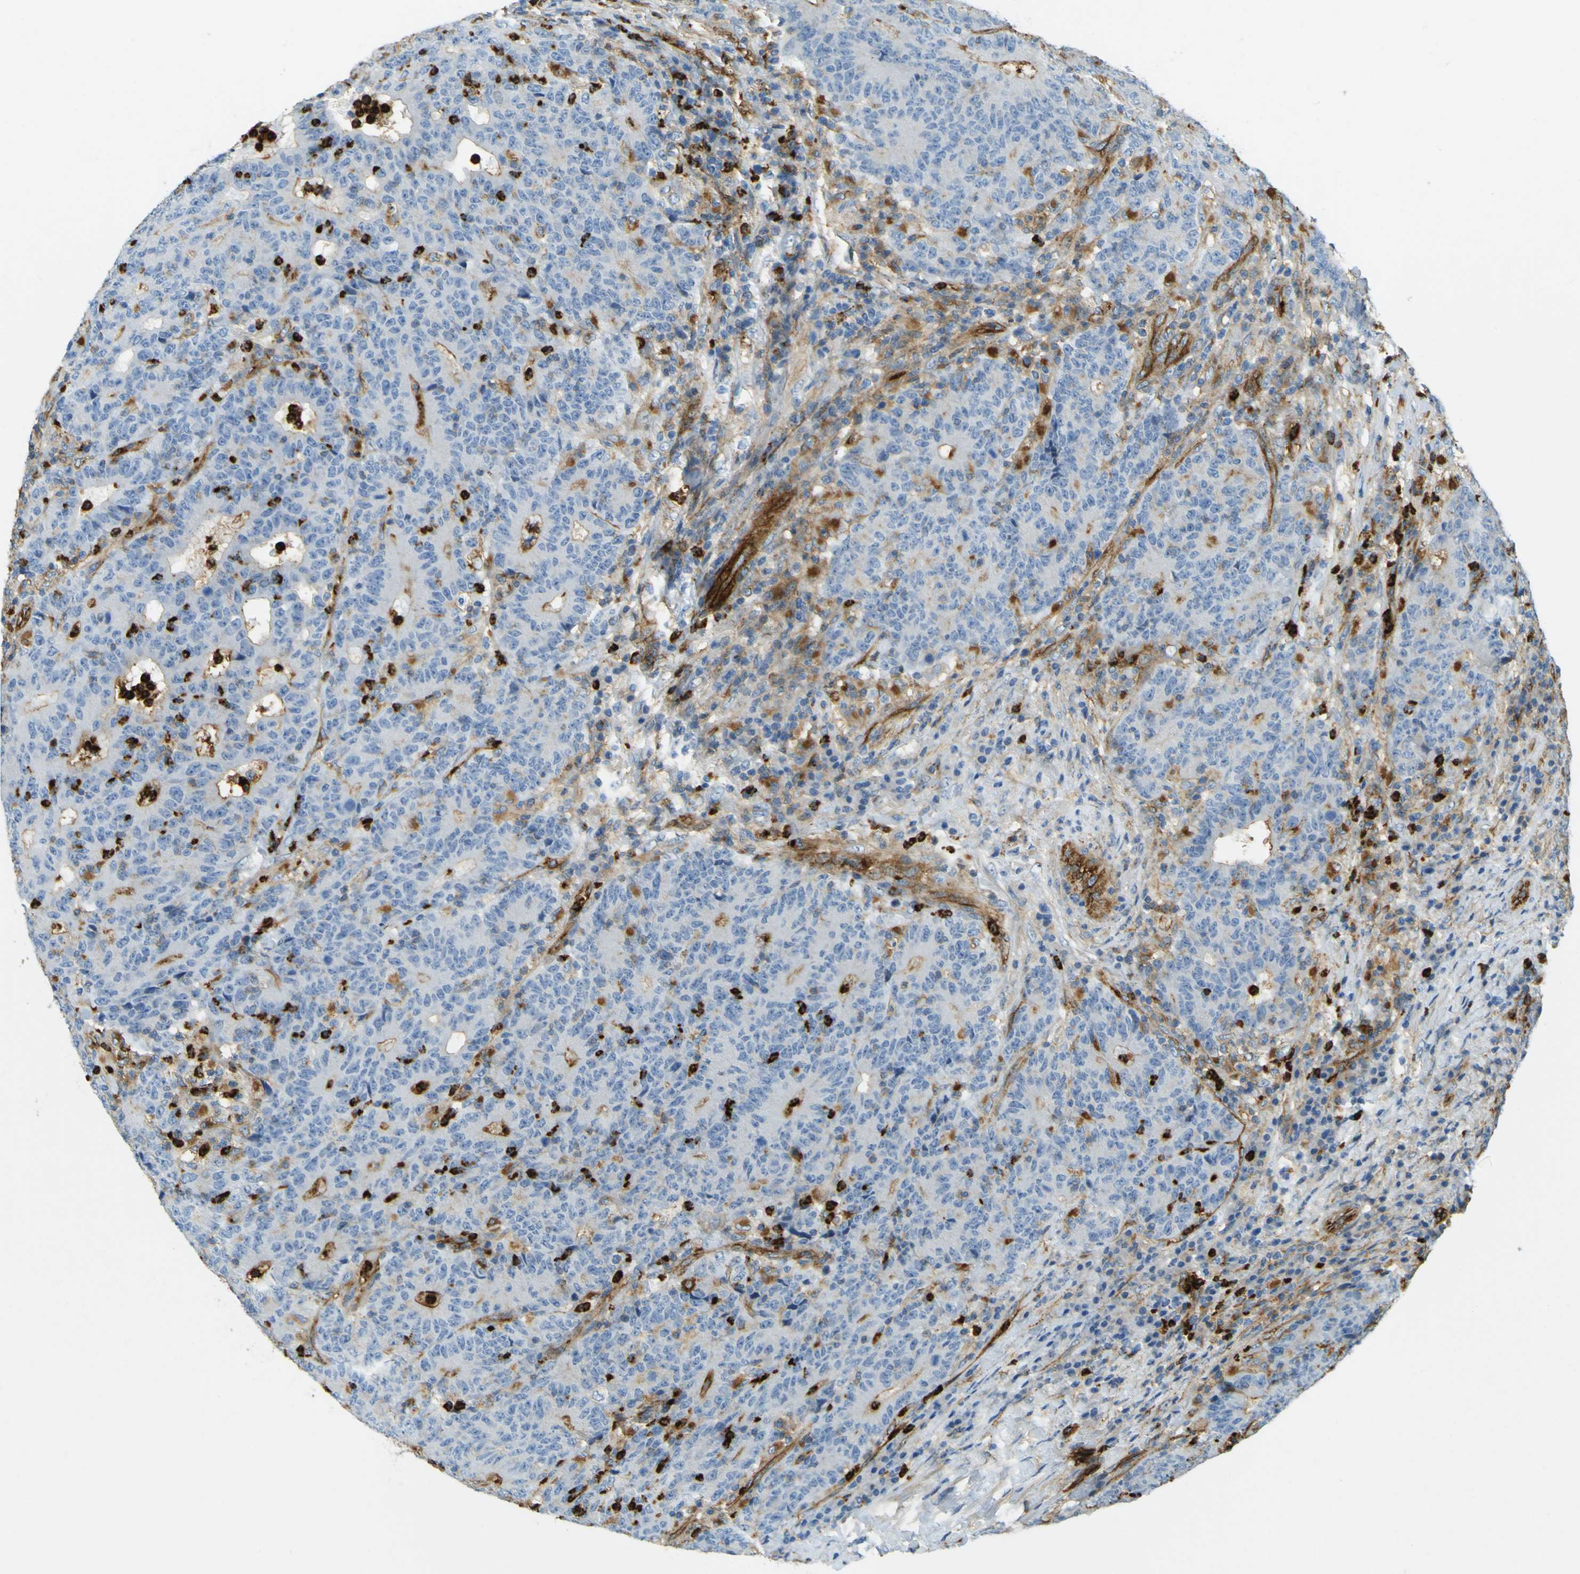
{"staining": {"intensity": "moderate", "quantity": "<25%", "location": "cytoplasmic/membranous"}, "tissue": "colorectal cancer", "cell_type": "Tumor cells", "image_type": "cancer", "snomed": [{"axis": "morphology", "description": "Normal tissue, NOS"}, {"axis": "morphology", "description": "Adenocarcinoma, NOS"}, {"axis": "topography", "description": "Colon"}], "caption": "IHC of human colorectal cancer exhibits low levels of moderate cytoplasmic/membranous expression in approximately <25% of tumor cells.", "gene": "PLXDC1", "patient": {"sex": "female", "age": 75}}